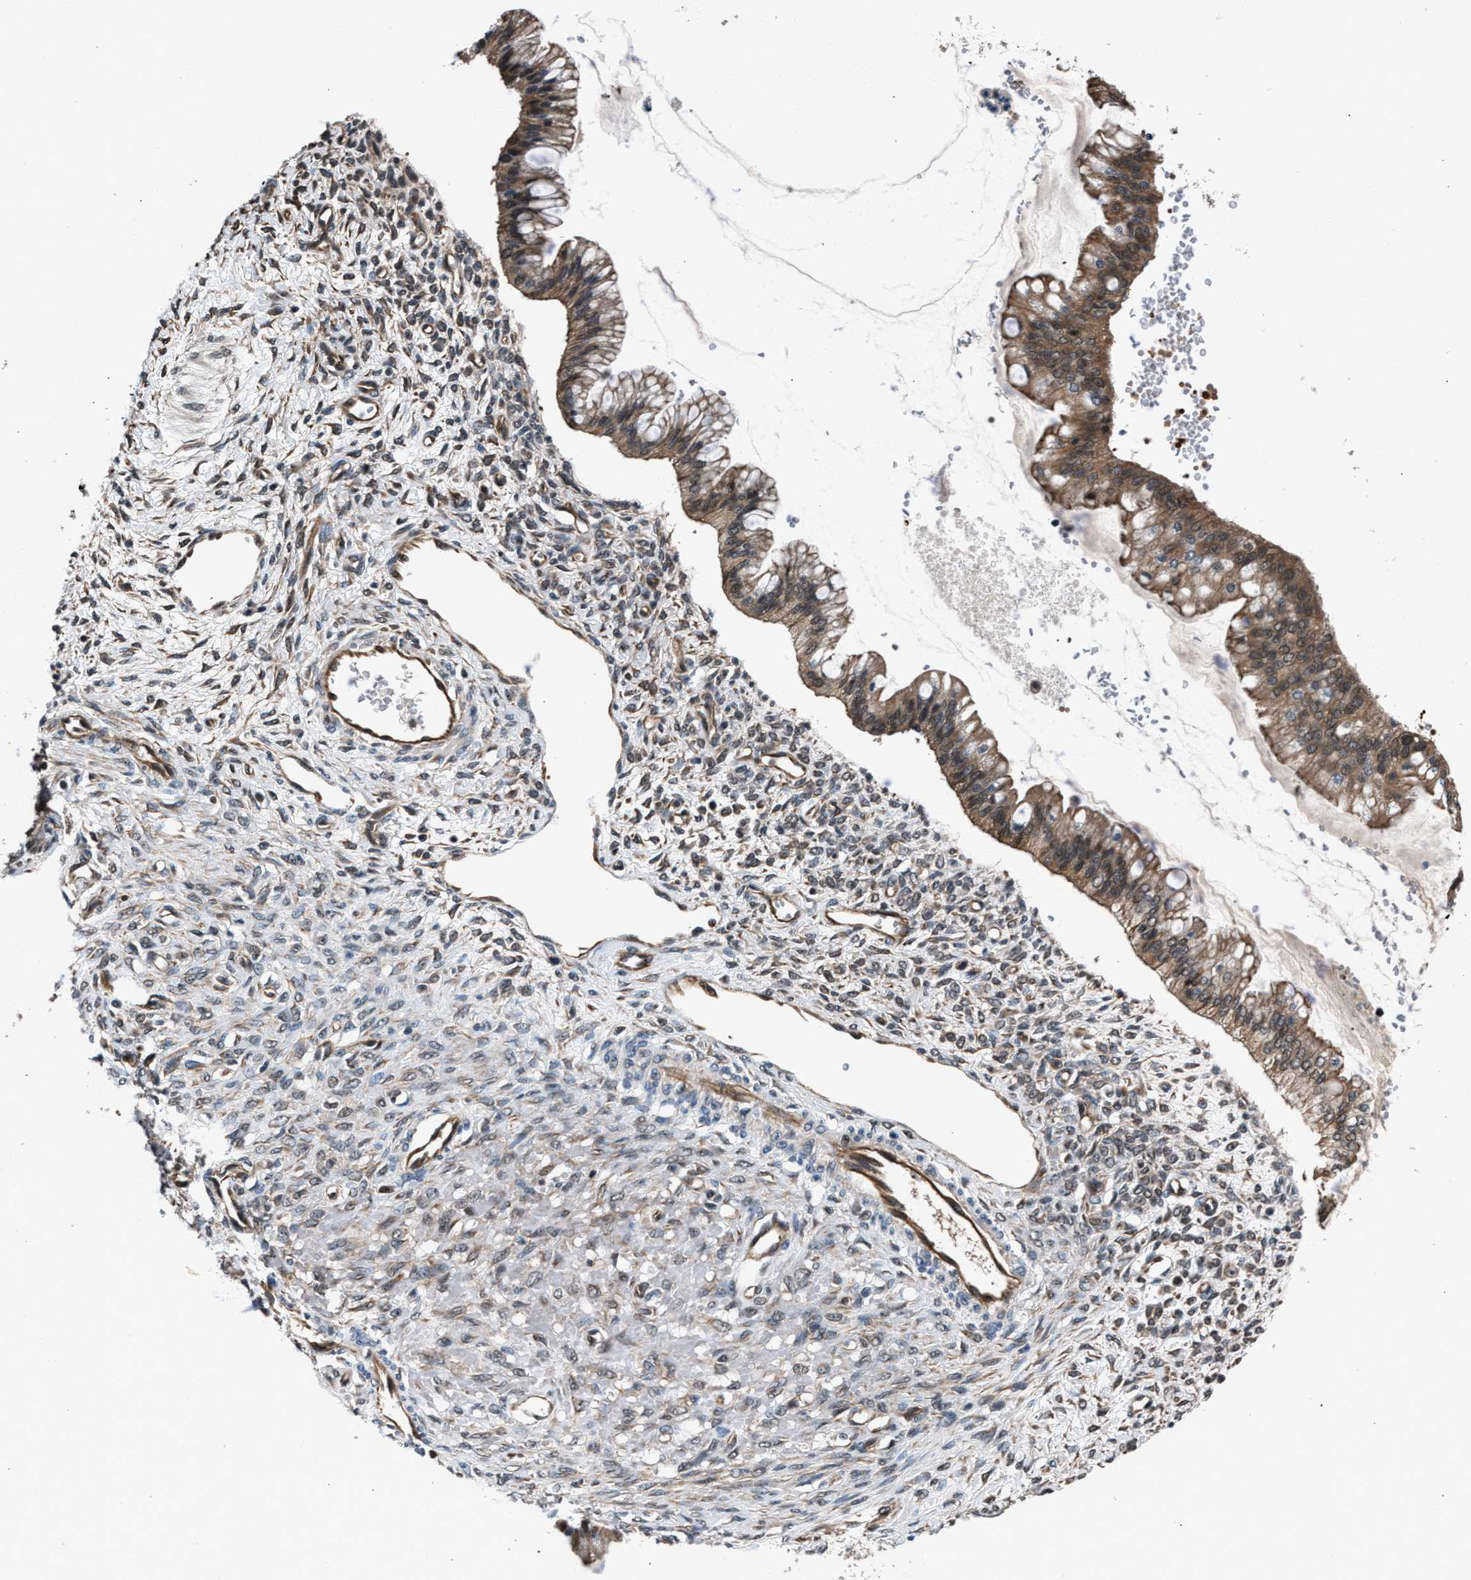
{"staining": {"intensity": "moderate", "quantity": ">75%", "location": "cytoplasmic/membranous"}, "tissue": "ovarian cancer", "cell_type": "Tumor cells", "image_type": "cancer", "snomed": [{"axis": "morphology", "description": "Cystadenocarcinoma, mucinous, NOS"}, {"axis": "topography", "description": "Ovary"}], "caption": "Ovarian cancer (mucinous cystadenocarcinoma) stained with a protein marker shows moderate staining in tumor cells.", "gene": "RBM33", "patient": {"sex": "female", "age": 73}}